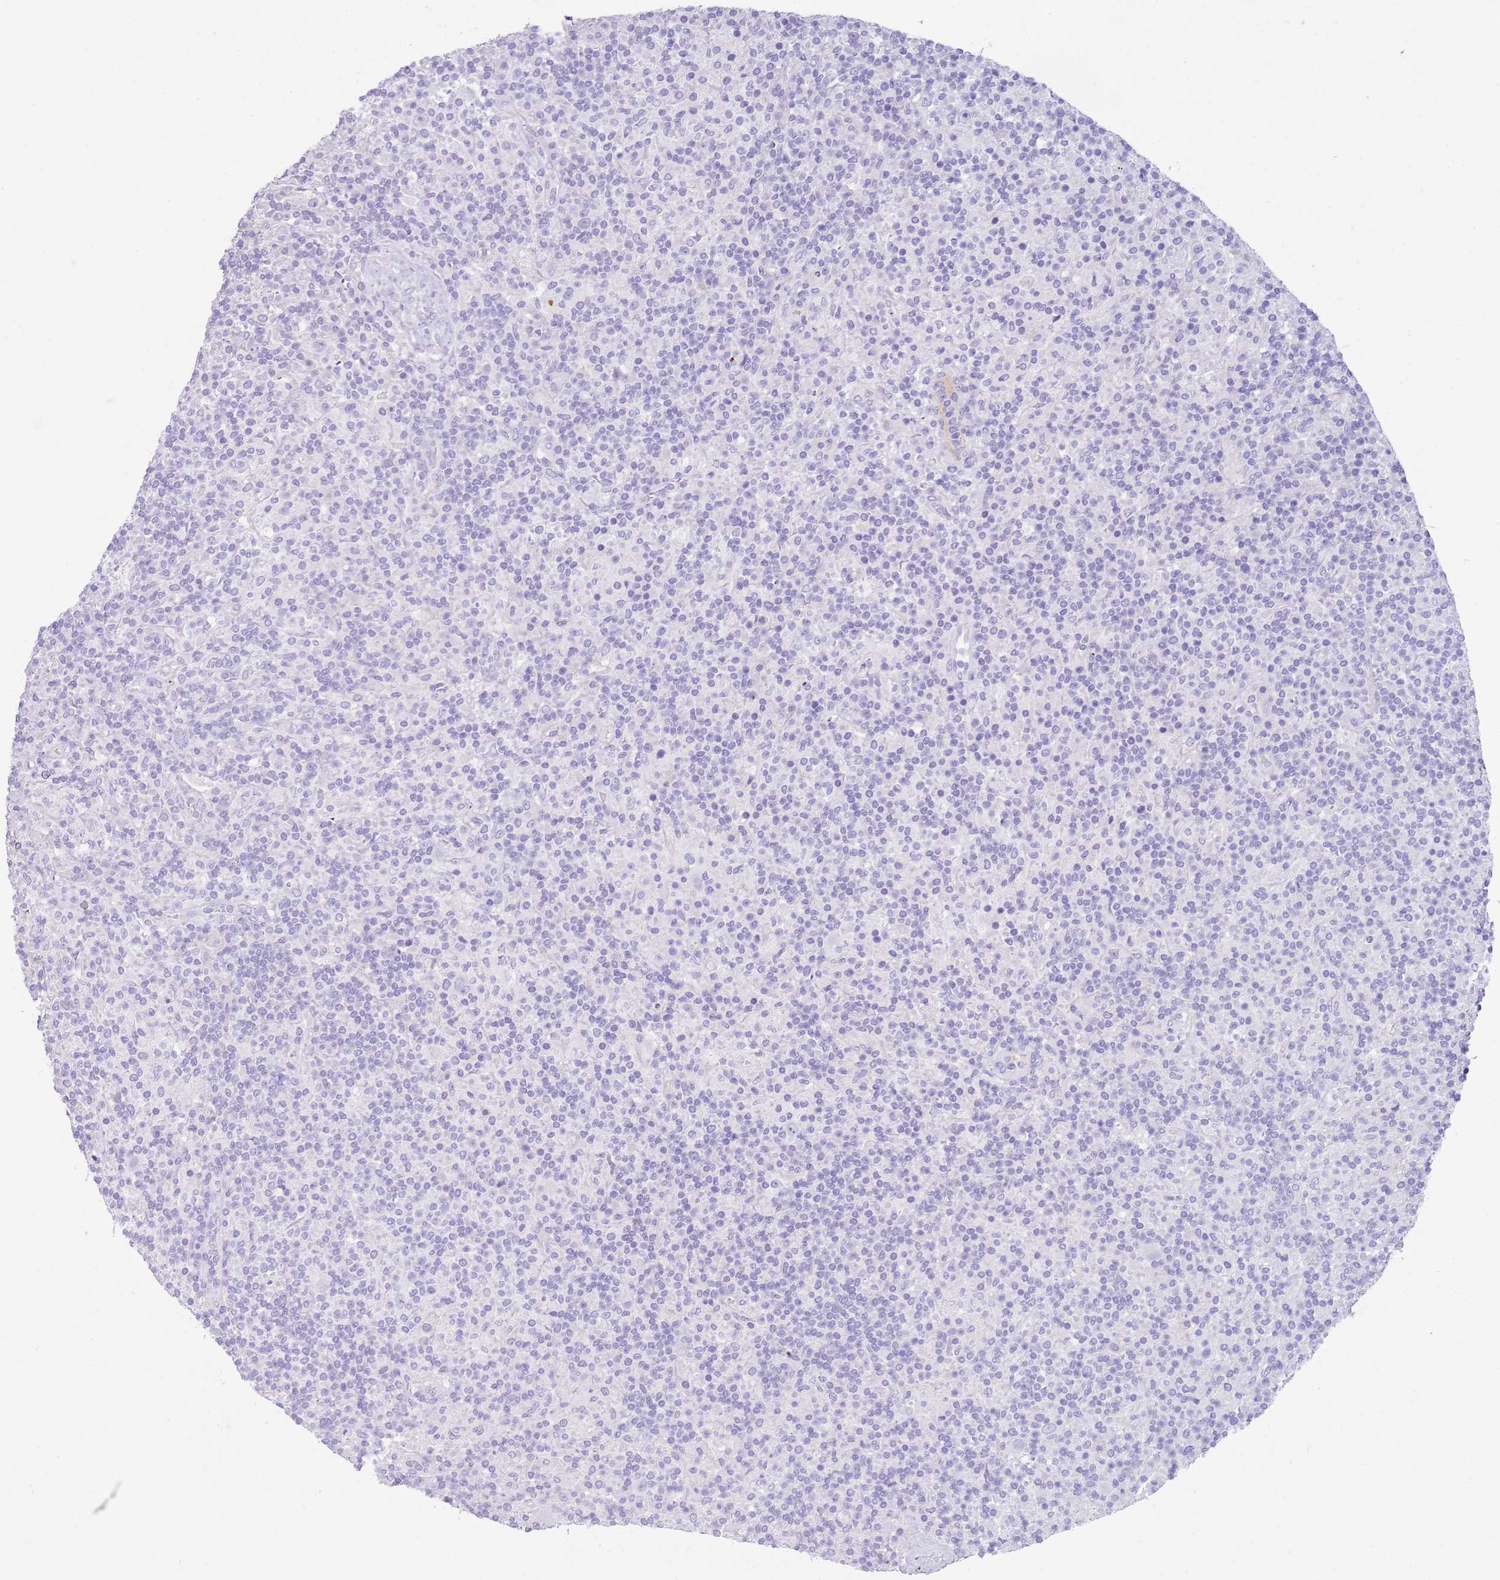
{"staining": {"intensity": "negative", "quantity": "none", "location": "none"}, "tissue": "lymphoma", "cell_type": "Tumor cells", "image_type": "cancer", "snomed": [{"axis": "morphology", "description": "Hodgkin's disease, NOS"}, {"axis": "topography", "description": "Lymph node"}], "caption": "Tumor cells show no significant expression in Hodgkin's disease. (DAB immunohistochemistry visualized using brightfield microscopy, high magnification).", "gene": "IGKV3D-11", "patient": {"sex": "male", "age": 70}}